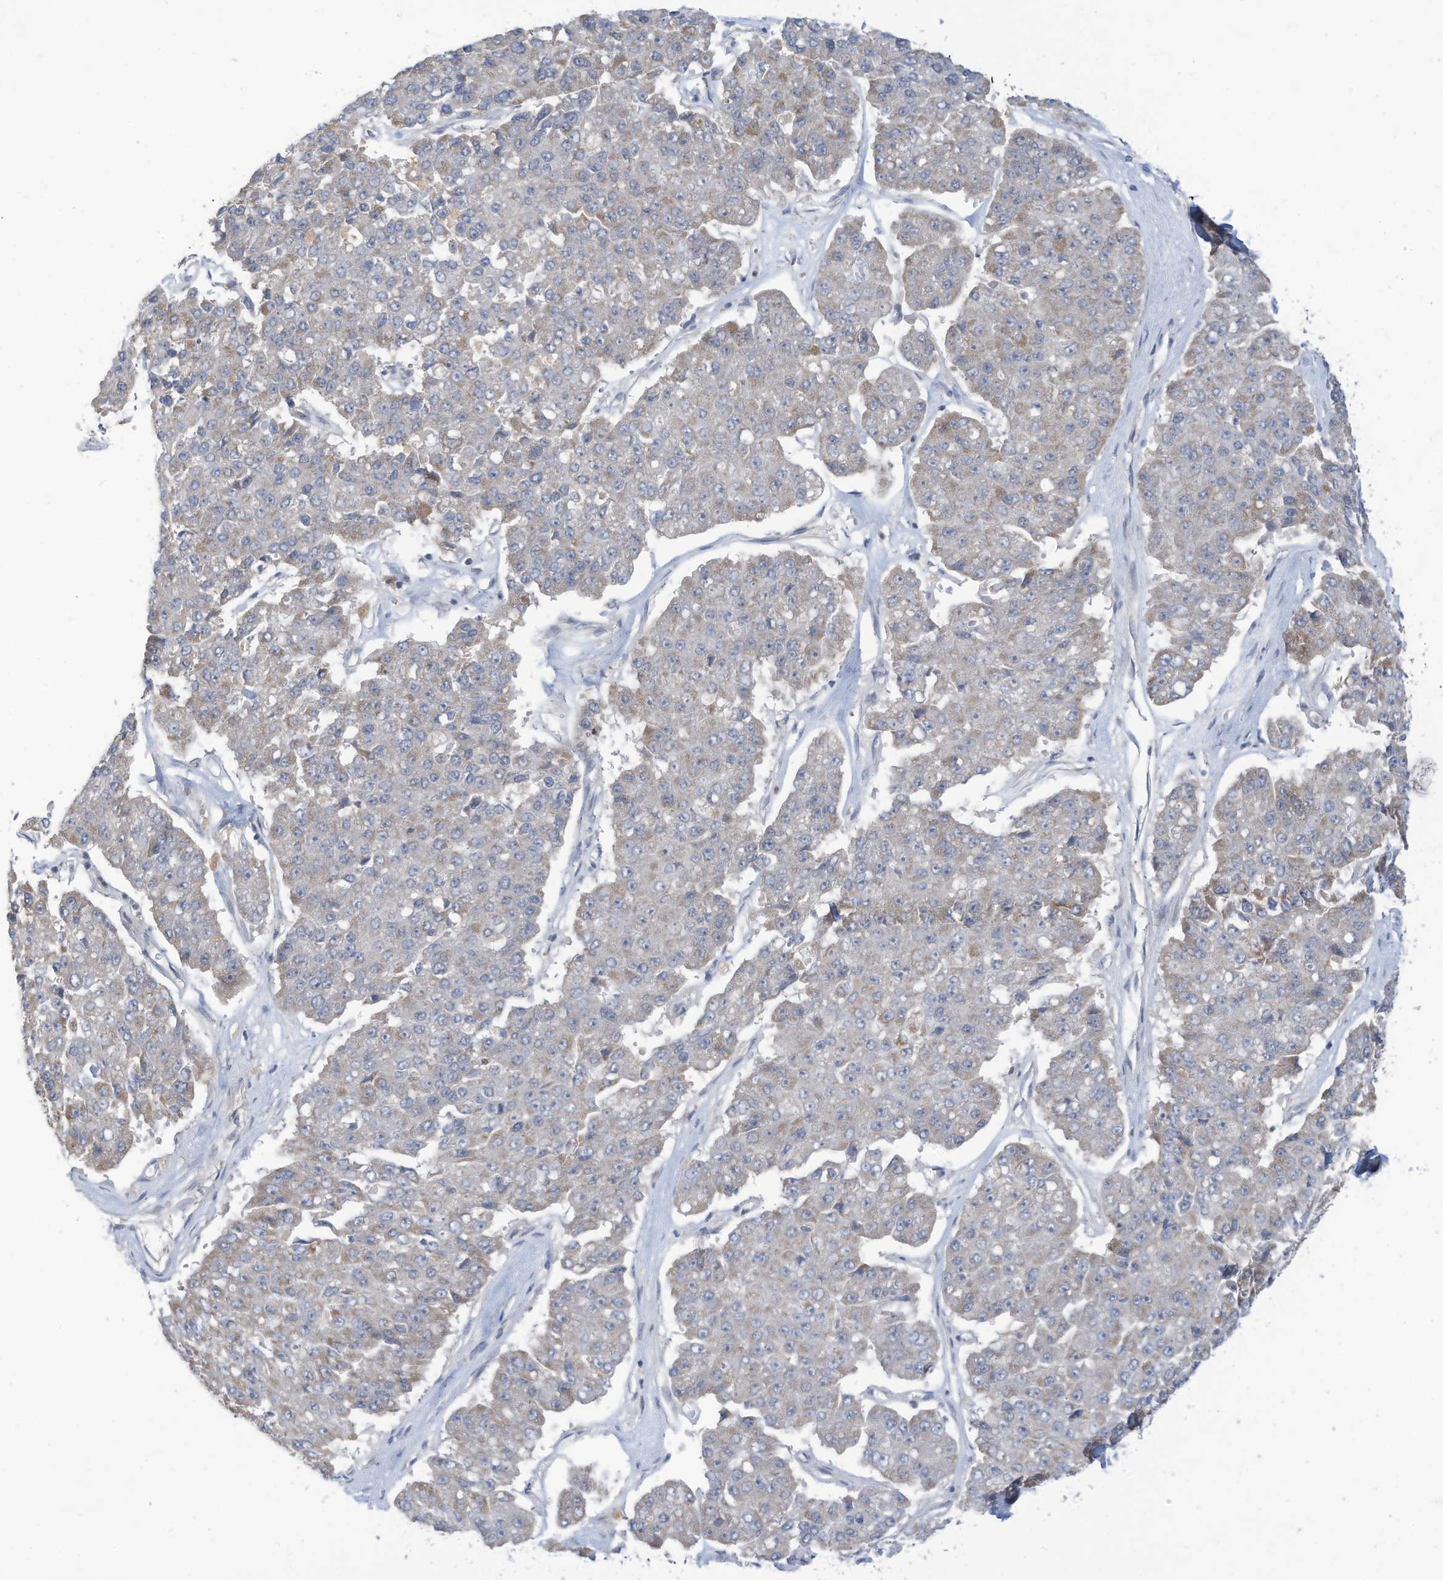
{"staining": {"intensity": "weak", "quantity": "<25%", "location": "cytoplasmic/membranous"}, "tissue": "pancreatic cancer", "cell_type": "Tumor cells", "image_type": "cancer", "snomed": [{"axis": "morphology", "description": "Adenocarcinoma, NOS"}, {"axis": "topography", "description": "Pancreas"}], "caption": "Tumor cells are negative for brown protein staining in pancreatic adenocarcinoma.", "gene": "SCGB1D2", "patient": {"sex": "male", "age": 50}}